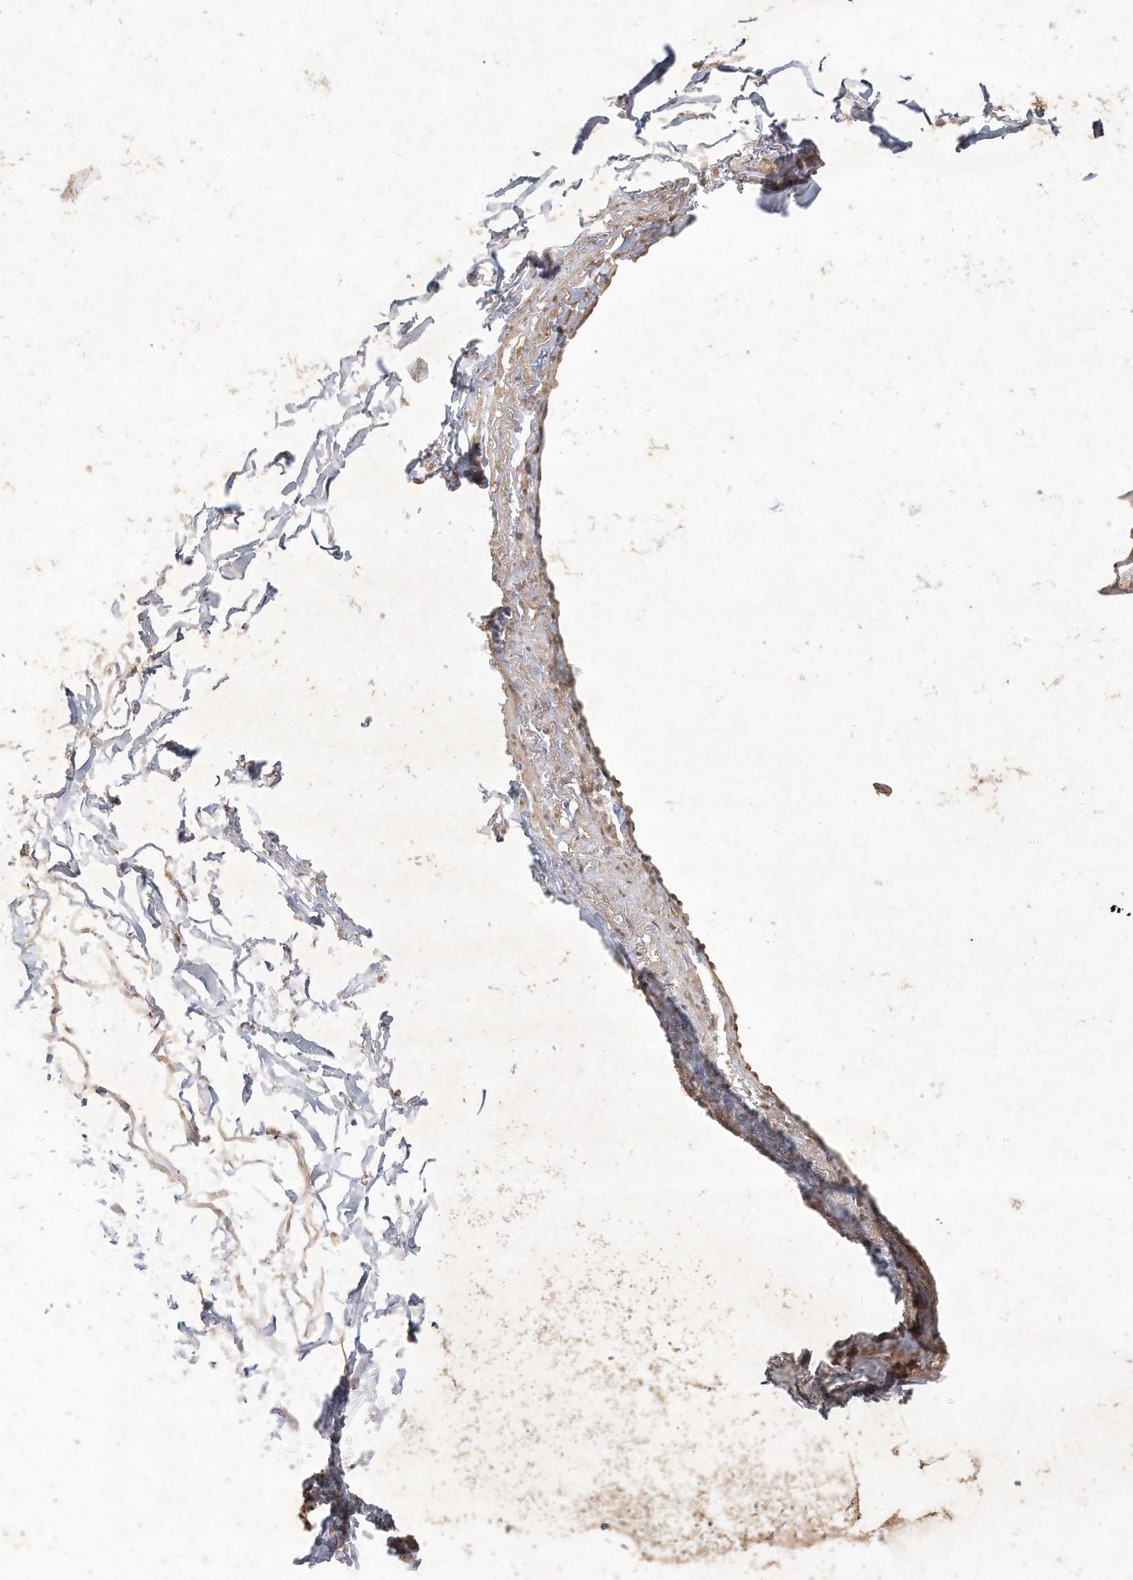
{"staining": {"intensity": "moderate", "quantity": "25%-75%", "location": "cytoplasmic/membranous"}, "tissue": "adipose tissue", "cell_type": "Adipocytes", "image_type": "normal", "snomed": [{"axis": "morphology", "description": "Normal tissue, NOS"}, {"axis": "topography", "description": "Cartilage tissue"}, {"axis": "topography", "description": "Bronchus"}], "caption": "Immunohistochemistry (IHC) micrograph of benign adipose tissue: adipose tissue stained using IHC exhibits medium levels of moderate protein expression localized specifically in the cytoplasmic/membranous of adipocytes, appearing as a cytoplasmic/membranous brown color.", "gene": "DYNC1I2", "patient": {"sex": "female", "age": 73}}